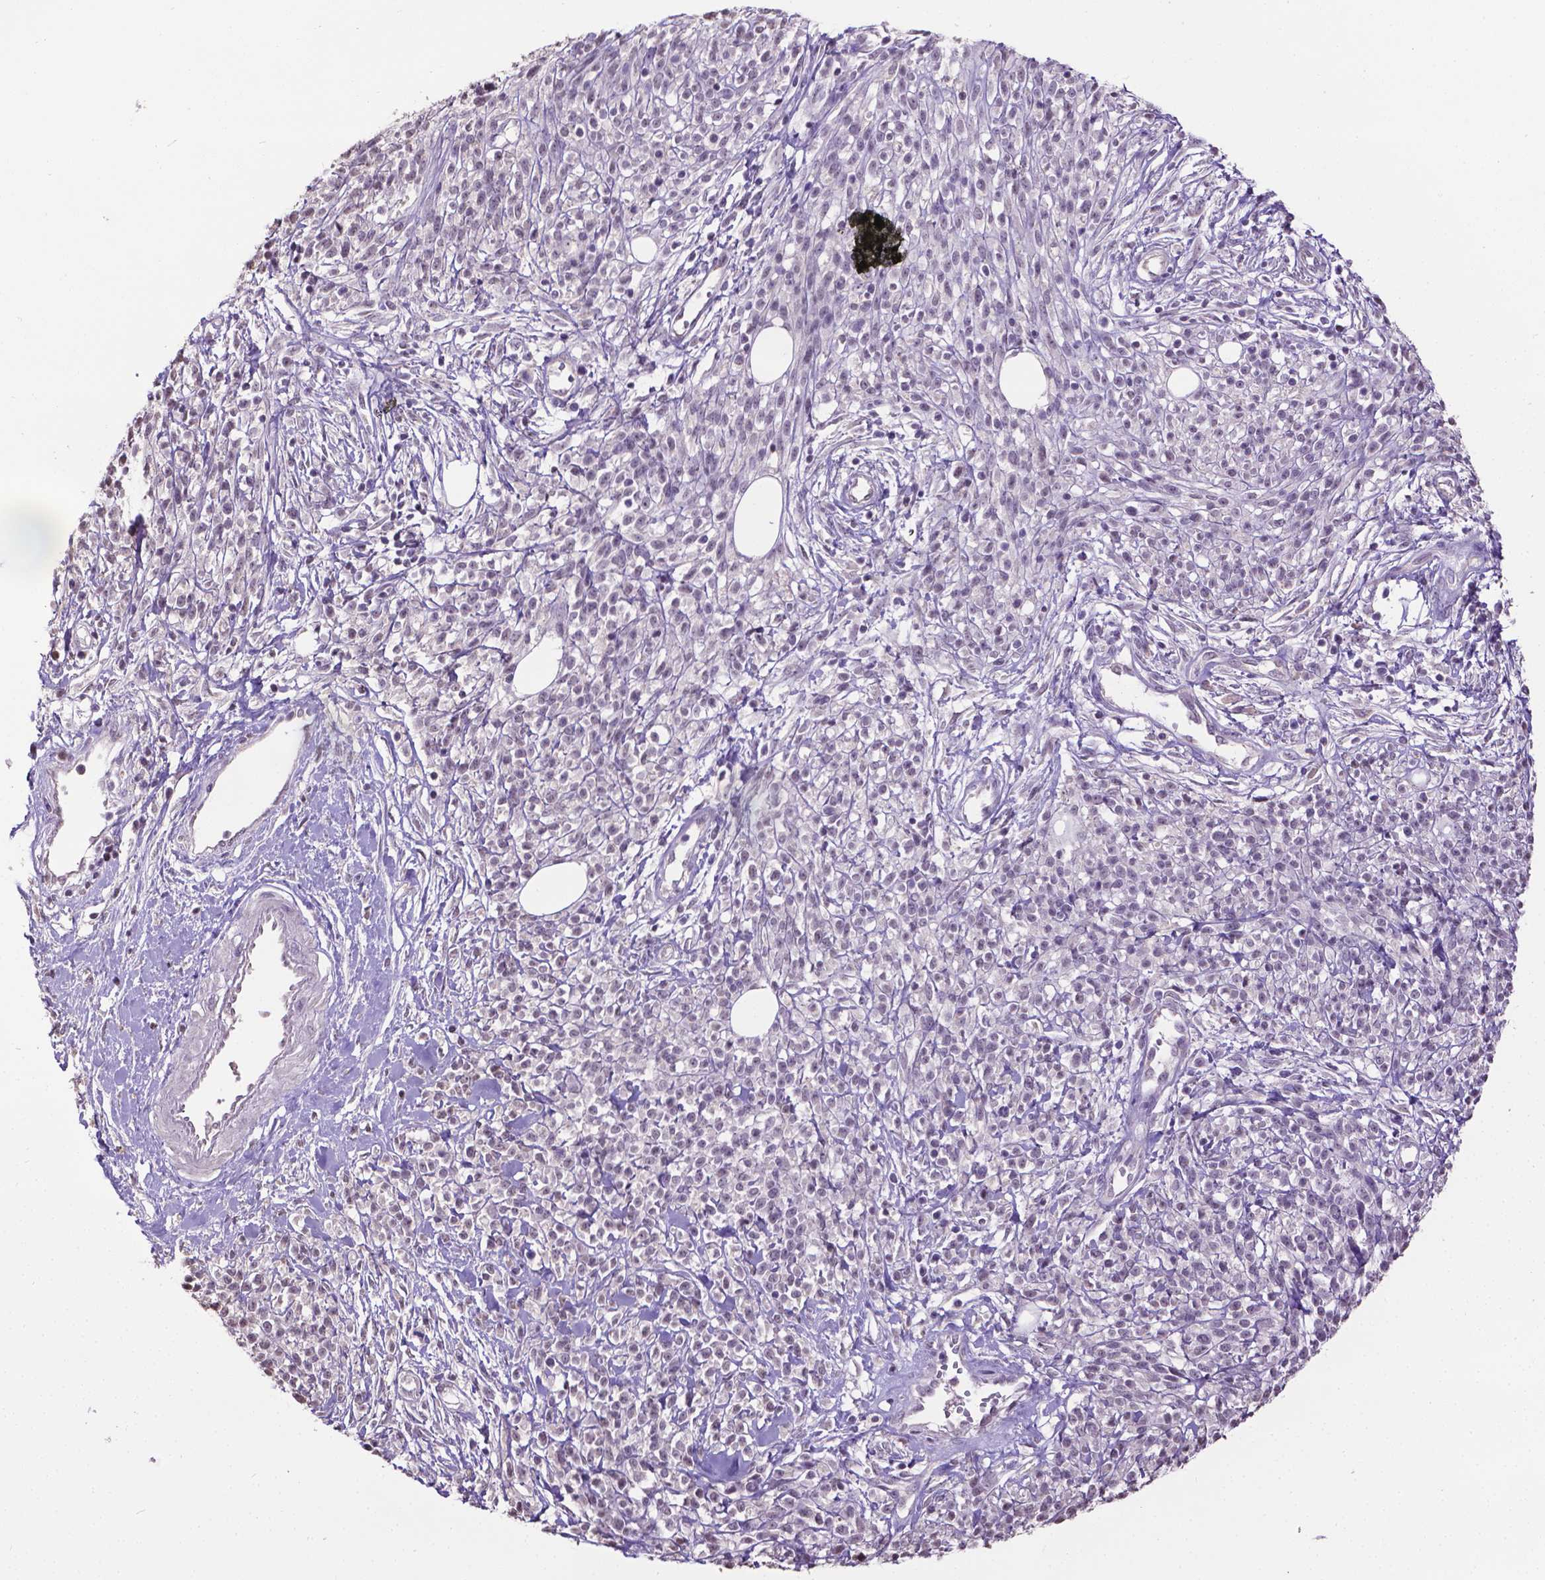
{"staining": {"intensity": "negative", "quantity": "none", "location": "none"}, "tissue": "melanoma", "cell_type": "Tumor cells", "image_type": "cancer", "snomed": [{"axis": "morphology", "description": "Malignant melanoma, NOS"}, {"axis": "topography", "description": "Skin"}, {"axis": "topography", "description": "Skin of trunk"}], "caption": "Immunohistochemistry (IHC) of melanoma demonstrates no staining in tumor cells. (Immunohistochemistry (IHC), brightfield microscopy, high magnification).", "gene": "CPM", "patient": {"sex": "male", "age": 74}}